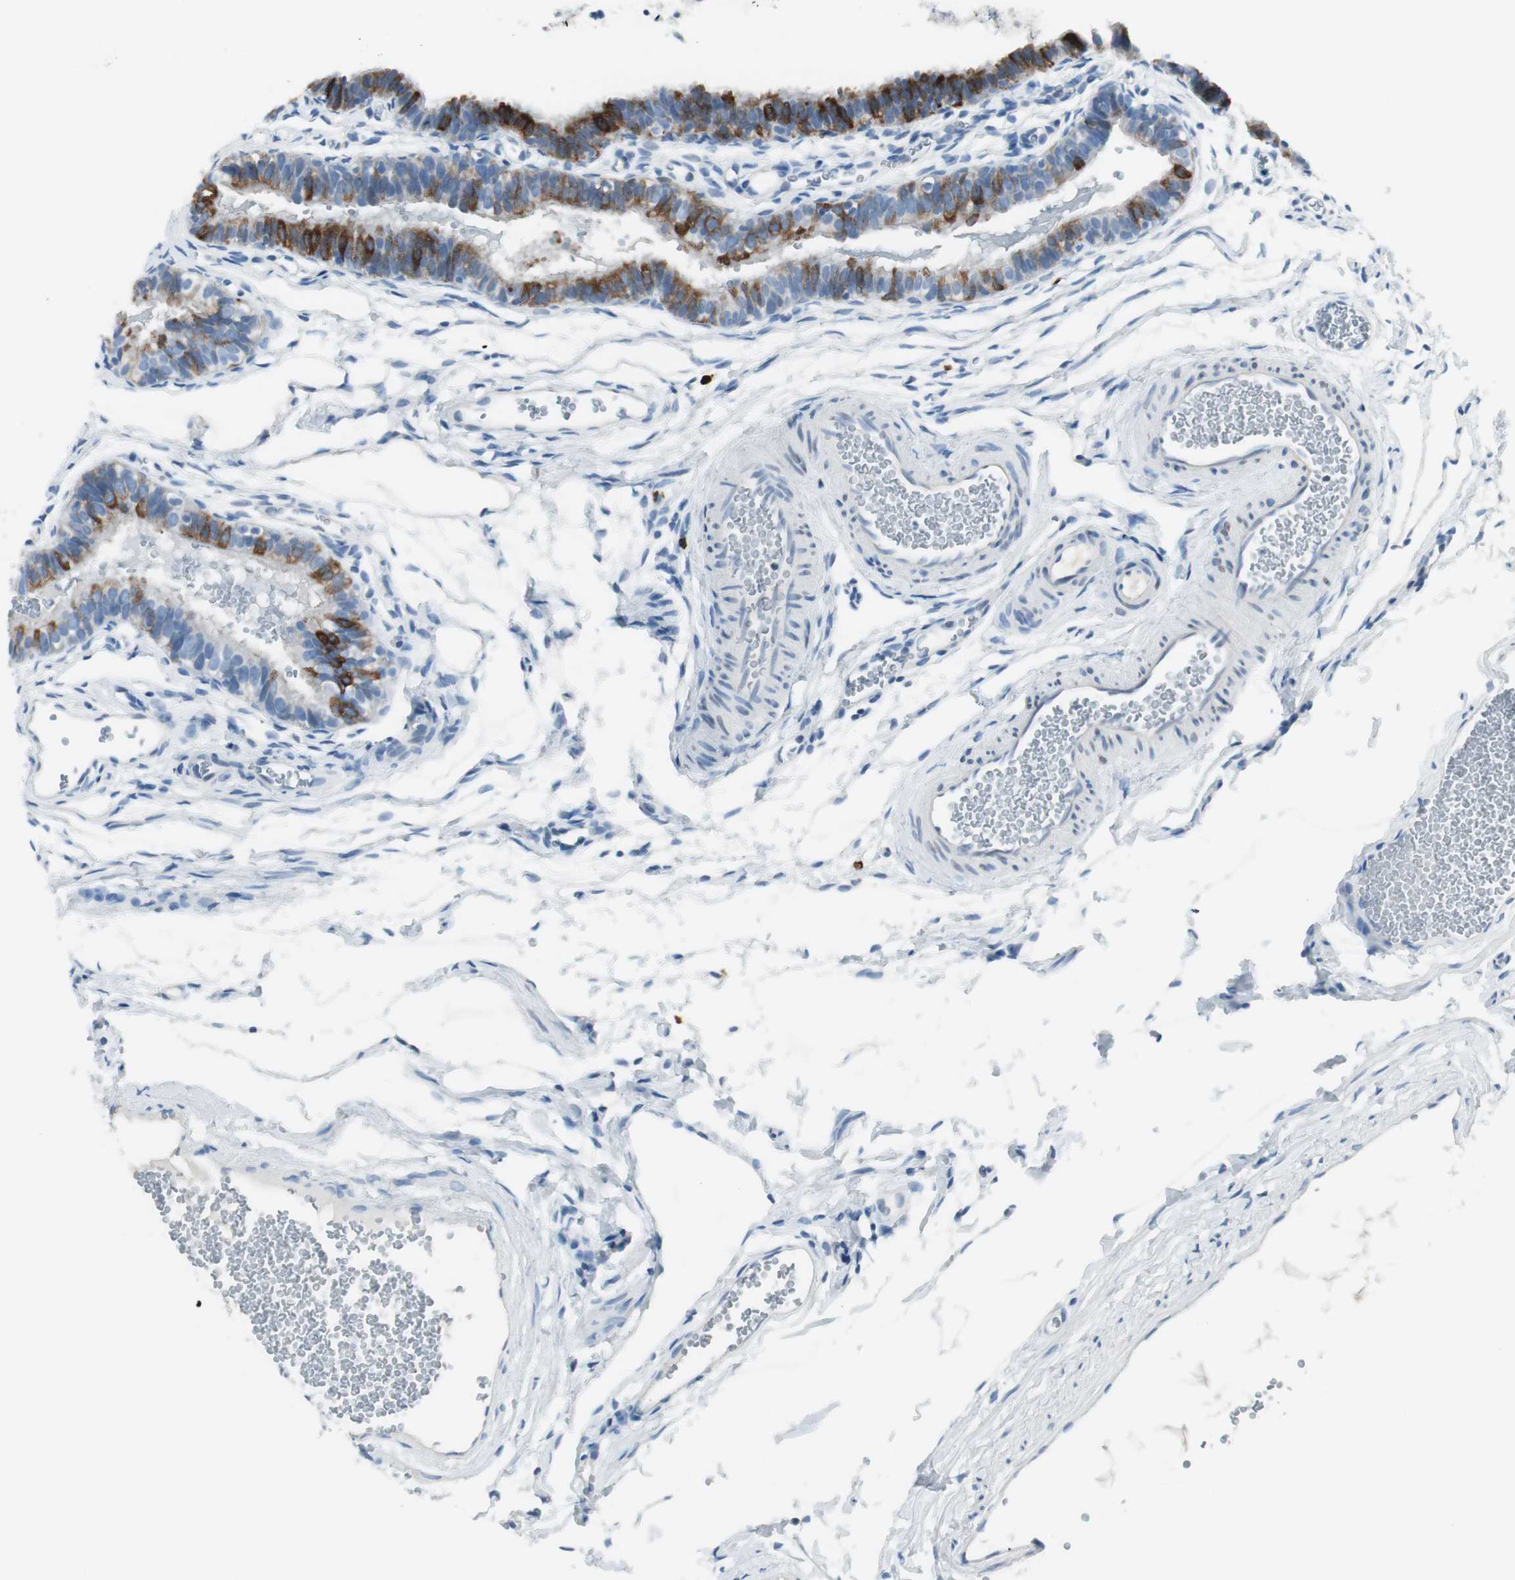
{"staining": {"intensity": "strong", "quantity": "25%-75%", "location": "cytoplasmic/membranous"}, "tissue": "fallopian tube", "cell_type": "Glandular cells", "image_type": "normal", "snomed": [{"axis": "morphology", "description": "Normal tissue, NOS"}, {"axis": "topography", "description": "Fallopian tube"}, {"axis": "topography", "description": "Placenta"}], "caption": "Immunohistochemistry (IHC) of unremarkable human fallopian tube exhibits high levels of strong cytoplasmic/membranous staining in about 25%-75% of glandular cells. The staining was performed using DAB (3,3'-diaminobenzidine) to visualize the protein expression in brown, while the nuclei were stained in blue with hematoxylin (Magnification: 20x).", "gene": "DLG4", "patient": {"sex": "female", "age": 34}}